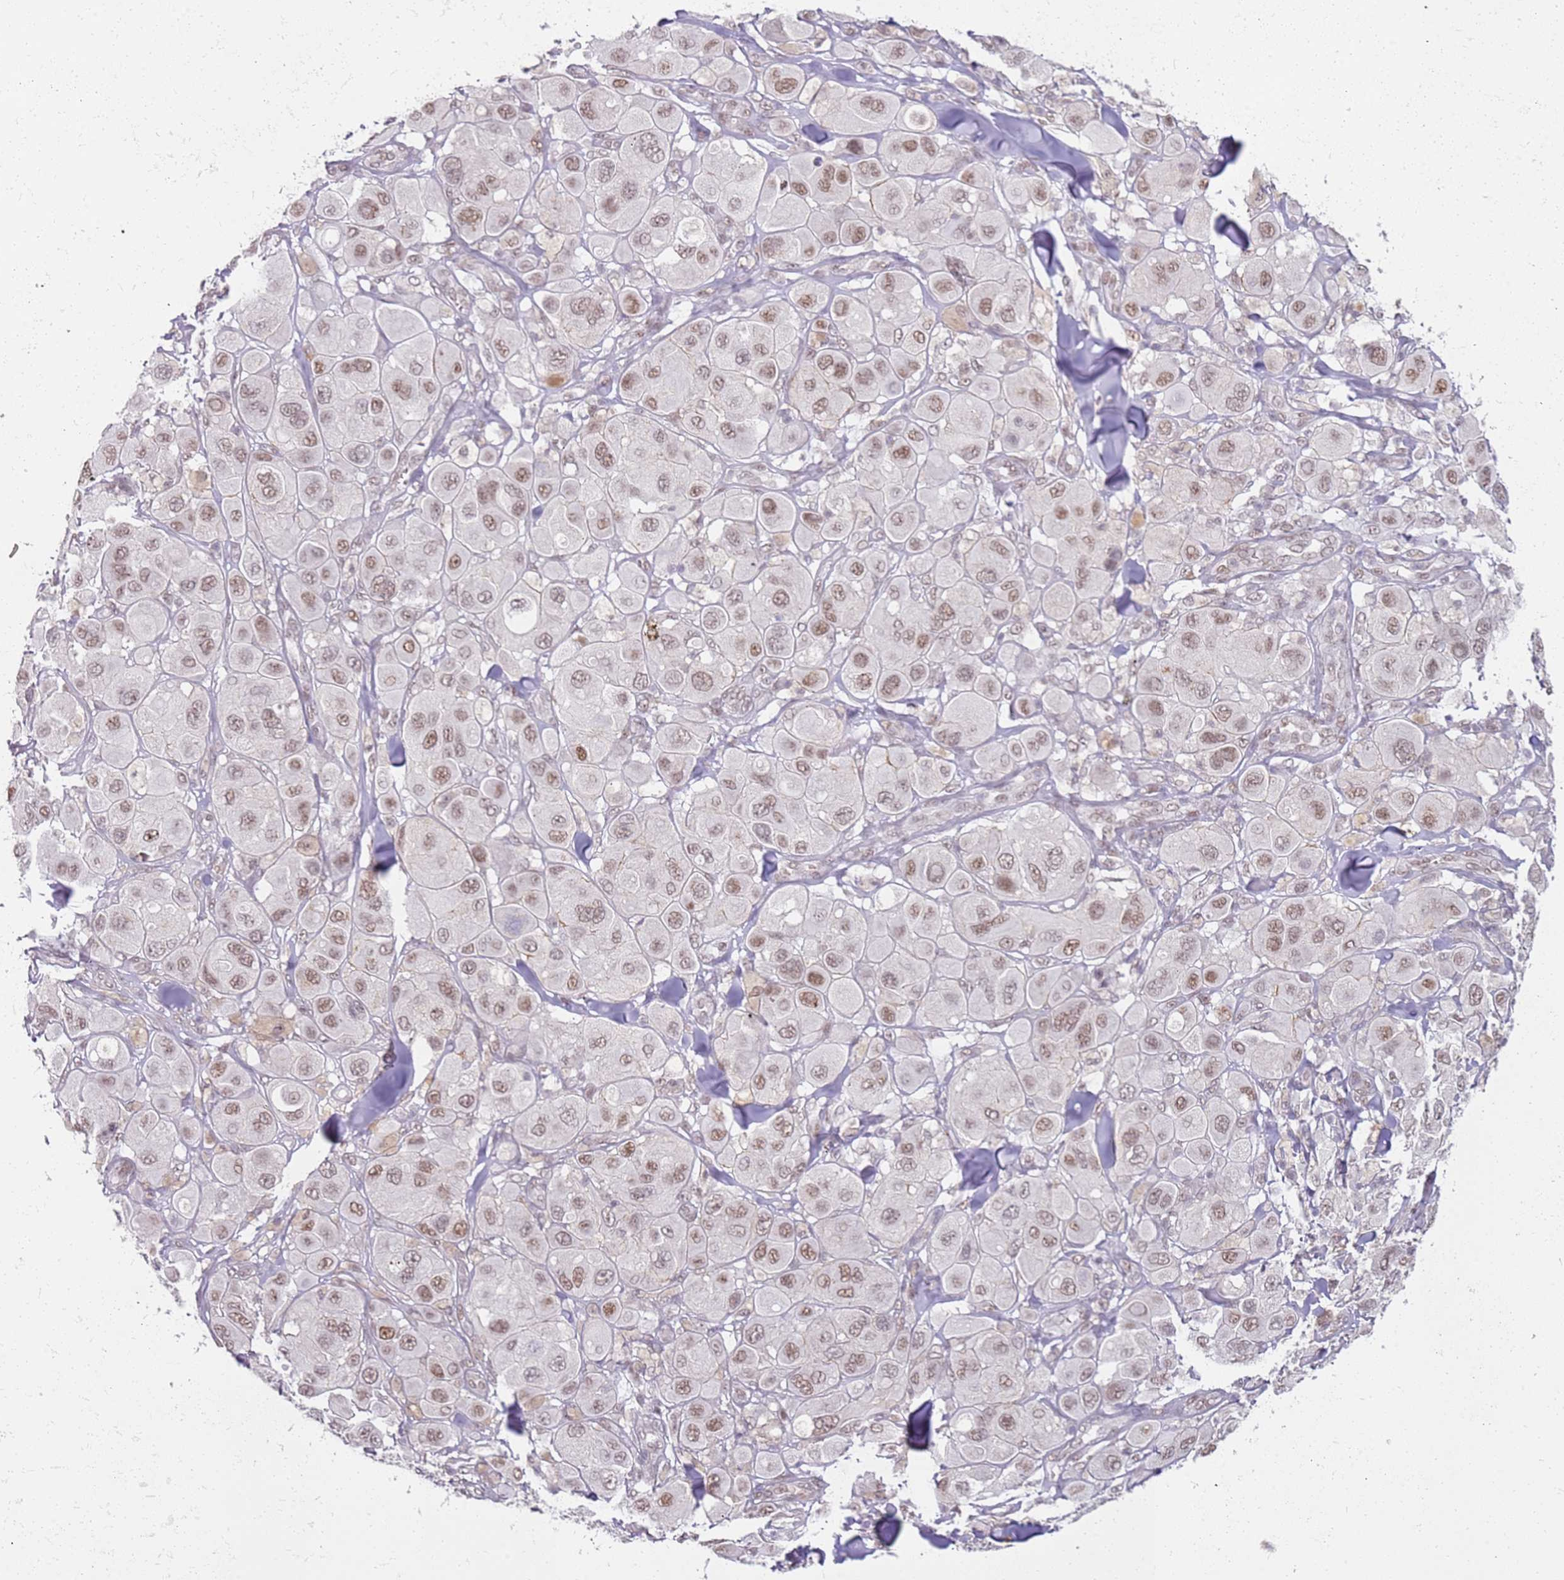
{"staining": {"intensity": "moderate", "quantity": ">75%", "location": "nuclear"}, "tissue": "melanoma", "cell_type": "Tumor cells", "image_type": "cancer", "snomed": [{"axis": "morphology", "description": "Malignant melanoma, Metastatic site"}, {"axis": "topography", "description": "Skin"}], "caption": "Moderate nuclear protein expression is identified in approximately >75% of tumor cells in malignant melanoma (metastatic site).", "gene": "PHC2", "patient": {"sex": "male", "age": 41}}